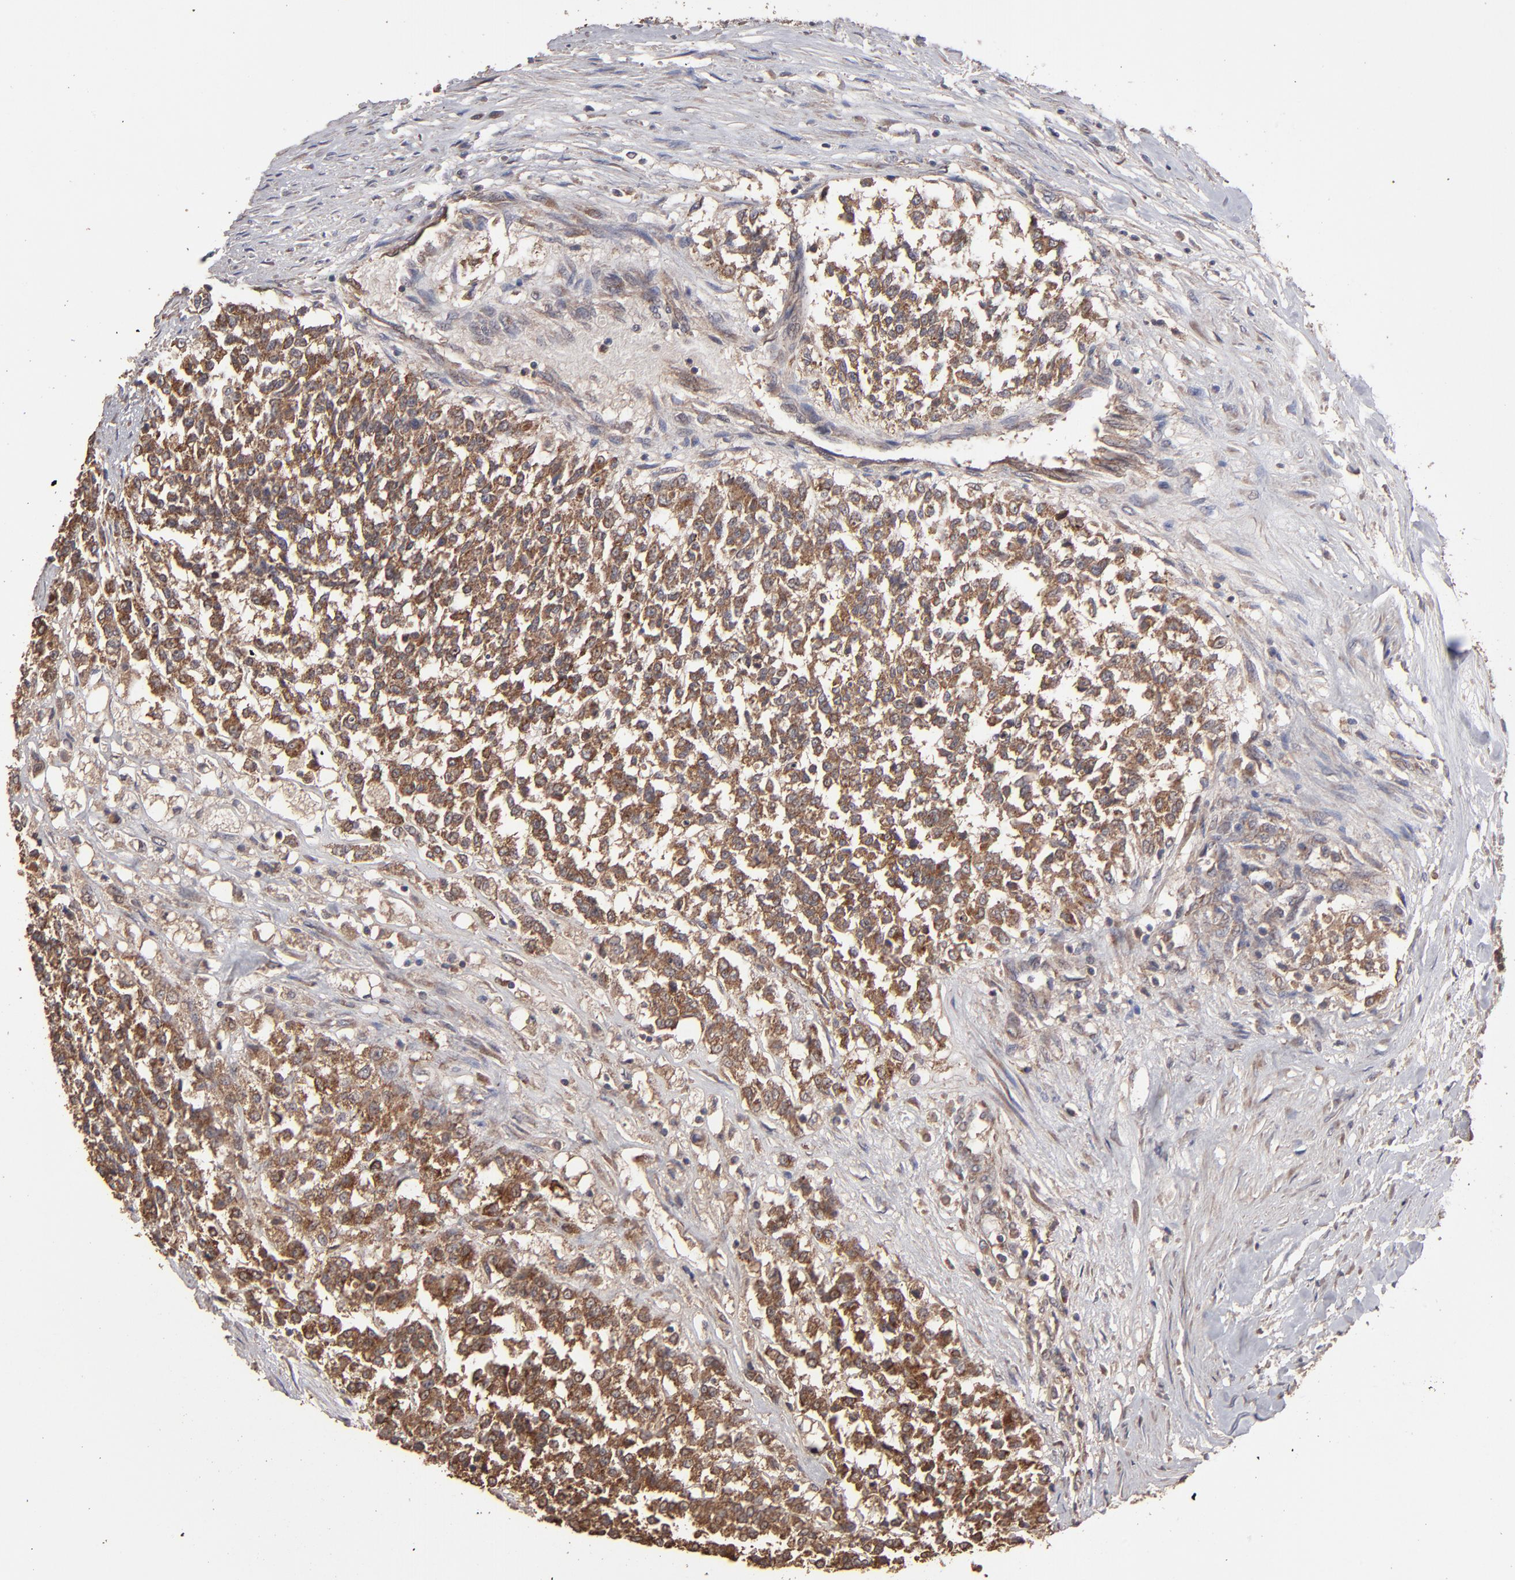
{"staining": {"intensity": "moderate", "quantity": ">75%", "location": "cytoplasmic/membranous"}, "tissue": "testis cancer", "cell_type": "Tumor cells", "image_type": "cancer", "snomed": [{"axis": "morphology", "description": "Seminoma, NOS"}, {"axis": "topography", "description": "Testis"}], "caption": "There is medium levels of moderate cytoplasmic/membranous expression in tumor cells of testis seminoma, as demonstrated by immunohistochemical staining (brown color).", "gene": "MMP2", "patient": {"sex": "male", "age": 59}}